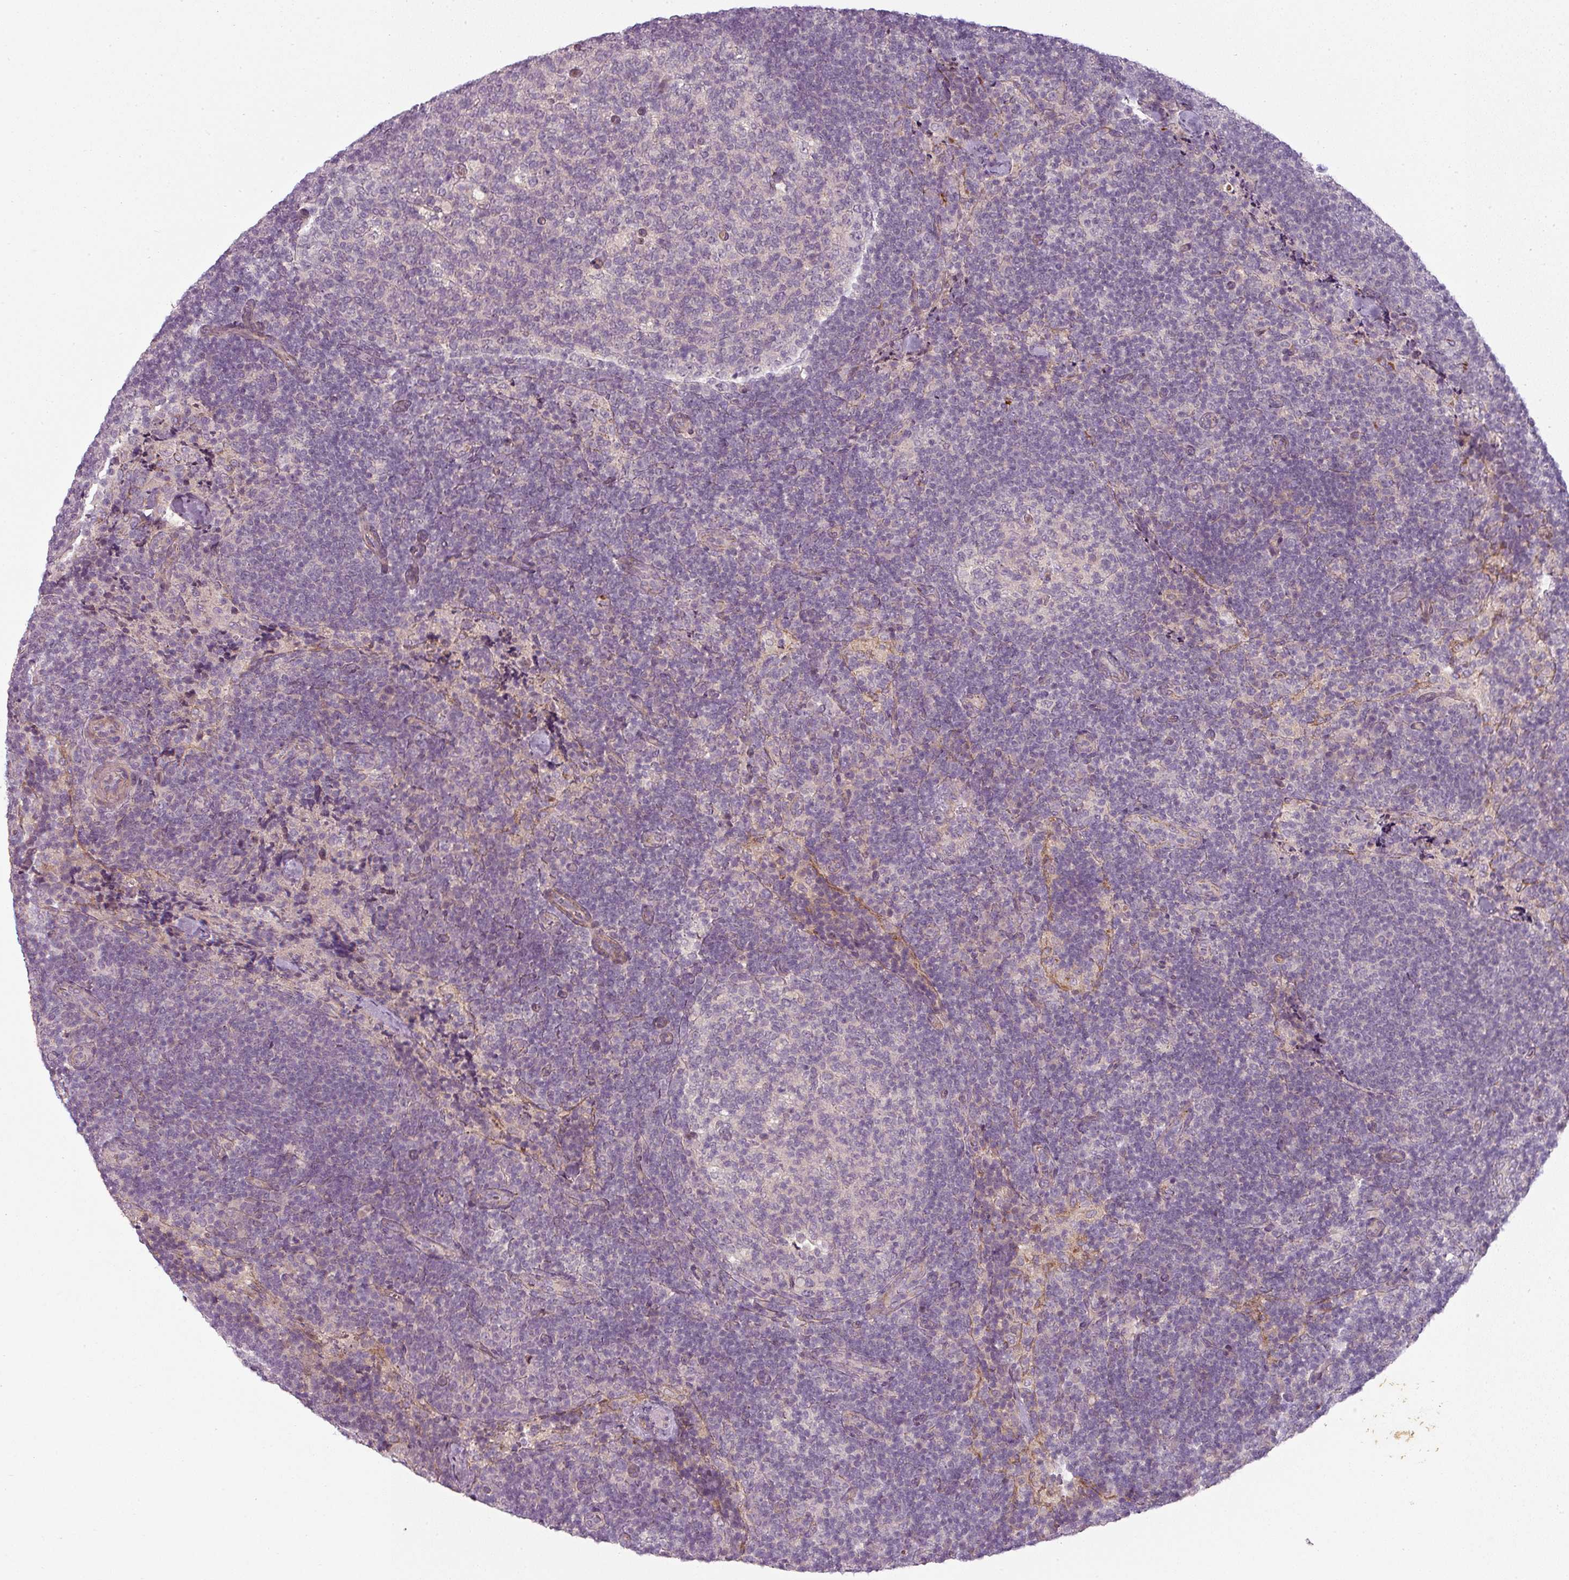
{"staining": {"intensity": "negative", "quantity": "none", "location": "none"}, "tissue": "lymph node", "cell_type": "Germinal center cells", "image_type": "normal", "snomed": [{"axis": "morphology", "description": "Normal tissue, NOS"}, {"axis": "topography", "description": "Lymph node"}], "caption": "The photomicrograph reveals no staining of germinal center cells in benign lymph node.", "gene": "SLC16A9", "patient": {"sex": "female", "age": 31}}